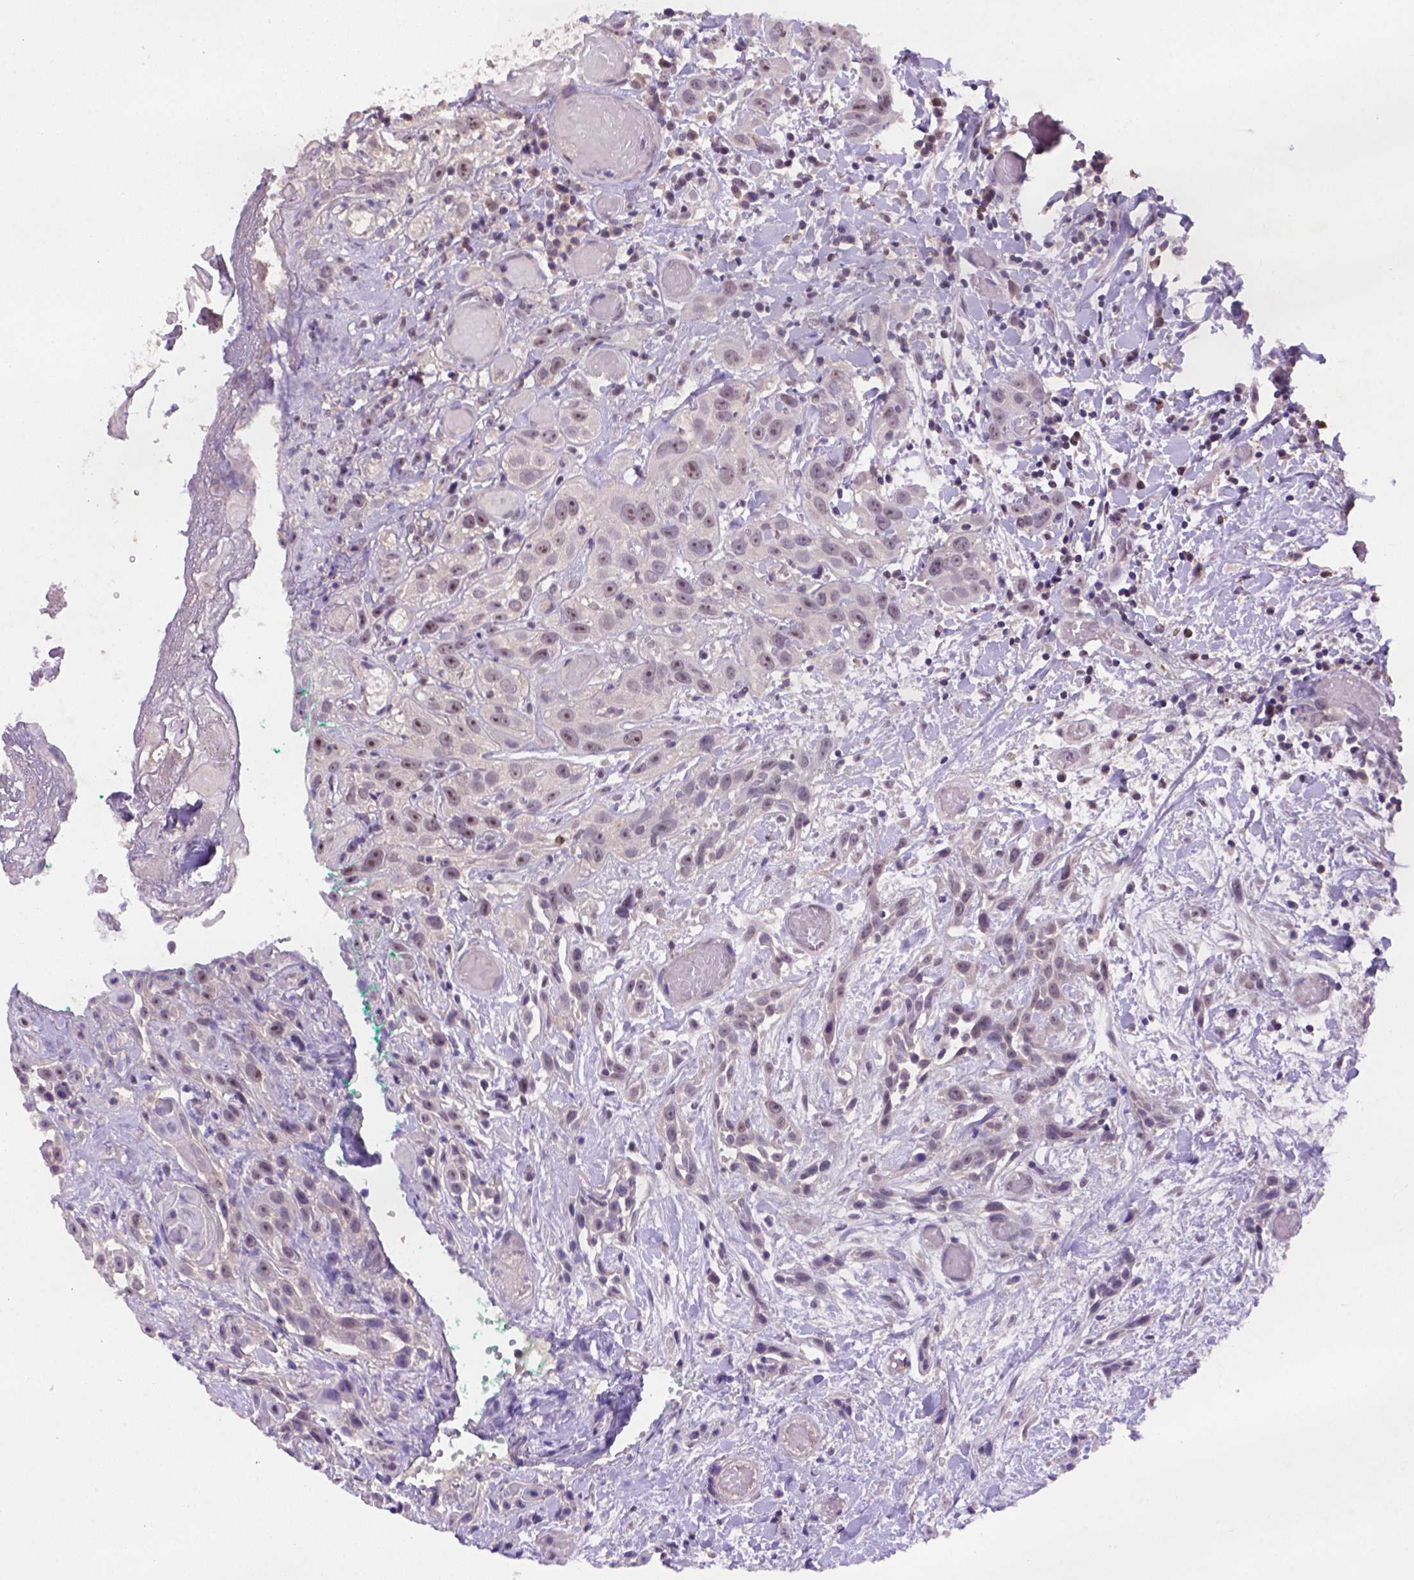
{"staining": {"intensity": "weak", "quantity": ">75%", "location": "cytoplasmic/membranous,nuclear"}, "tissue": "head and neck cancer", "cell_type": "Tumor cells", "image_type": "cancer", "snomed": [{"axis": "morphology", "description": "Normal tissue, NOS"}, {"axis": "morphology", "description": "Squamous cell carcinoma, NOS"}, {"axis": "topography", "description": "Oral tissue"}, {"axis": "topography", "description": "Salivary gland"}, {"axis": "topography", "description": "Head-Neck"}], "caption": "A brown stain highlights weak cytoplasmic/membranous and nuclear staining of a protein in human squamous cell carcinoma (head and neck) tumor cells. The protein is shown in brown color, while the nuclei are stained blue.", "gene": "SCML4", "patient": {"sex": "female", "age": 62}}